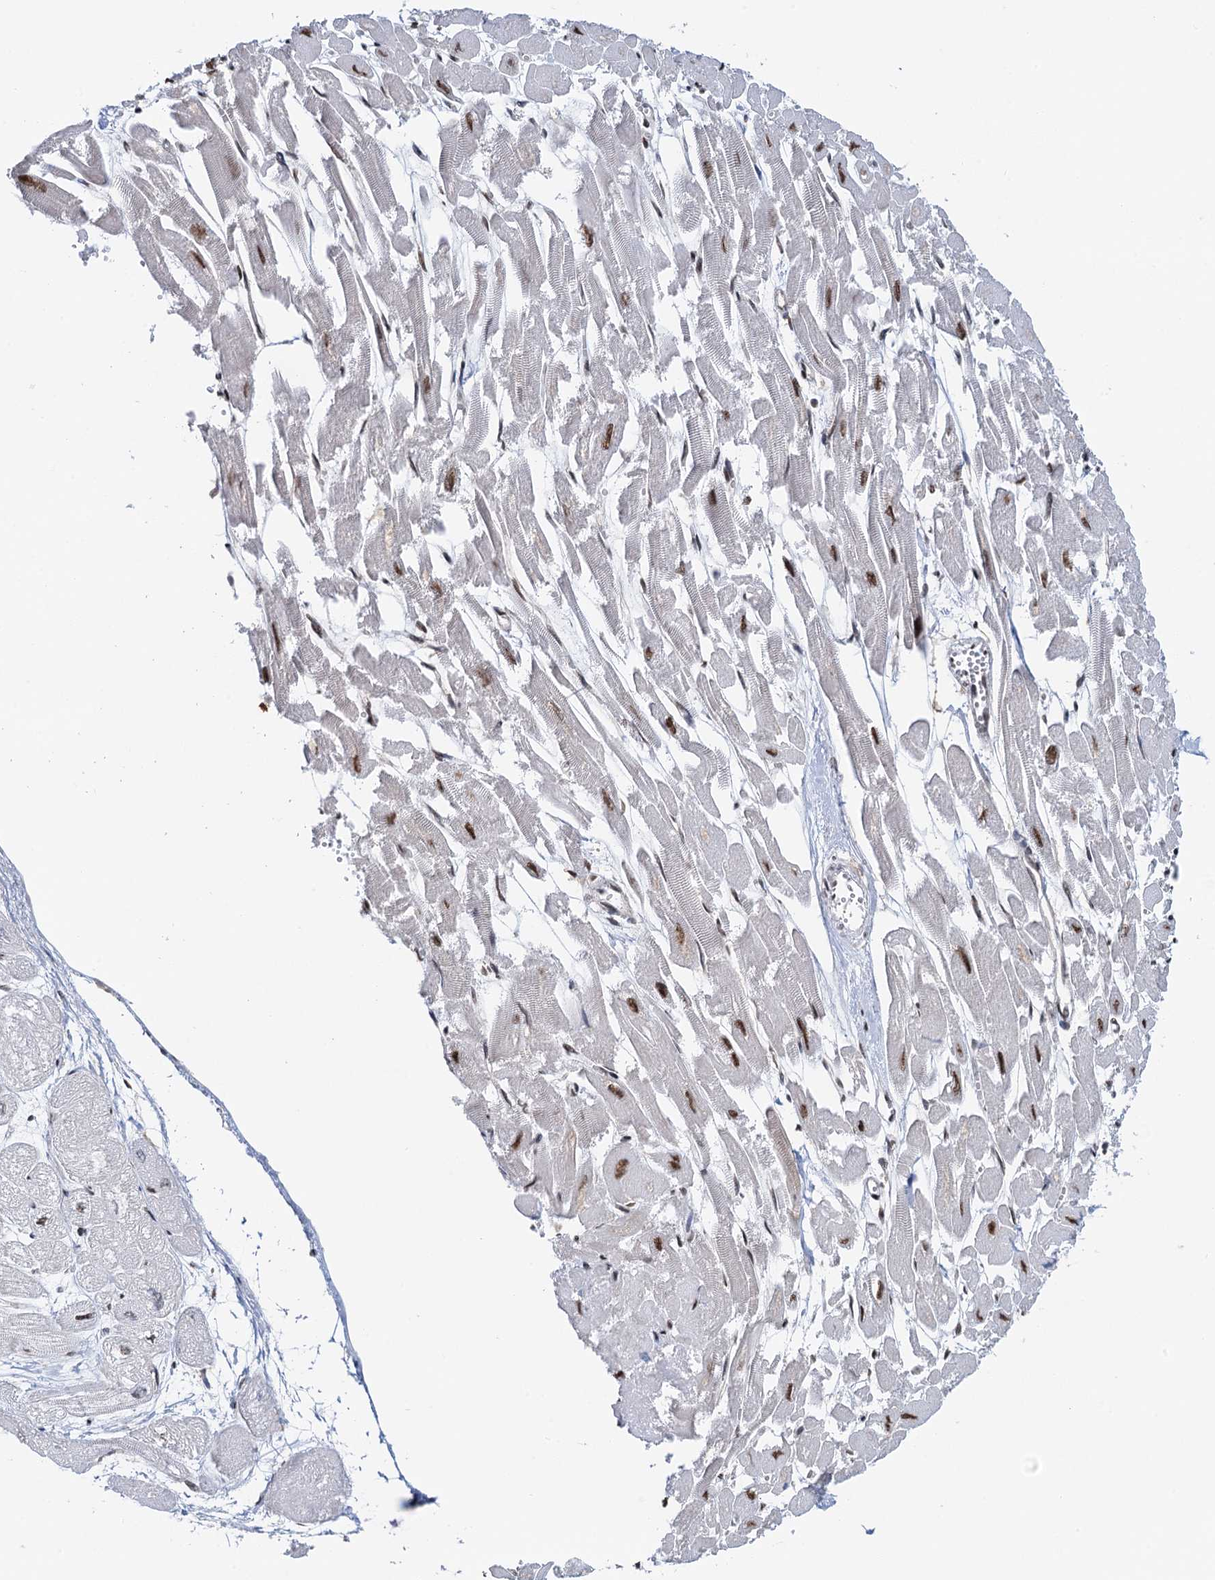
{"staining": {"intensity": "moderate", "quantity": "25%-75%", "location": "nuclear"}, "tissue": "heart muscle", "cell_type": "Cardiomyocytes", "image_type": "normal", "snomed": [{"axis": "morphology", "description": "Normal tissue, NOS"}, {"axis": "topography", "description": "Heart"}], "caption": "Immunohistochemistry (IHC) photomicrograph of benign heart muscle: human heart muscle stained using IHC reveals medium levels of moderate protein expression localized specifically in the nuclear of cardiomyocytes, appearing as a nuclear brown color.", "gene": "ZNF609", "patient": {"sex": "male", "age": 54}}